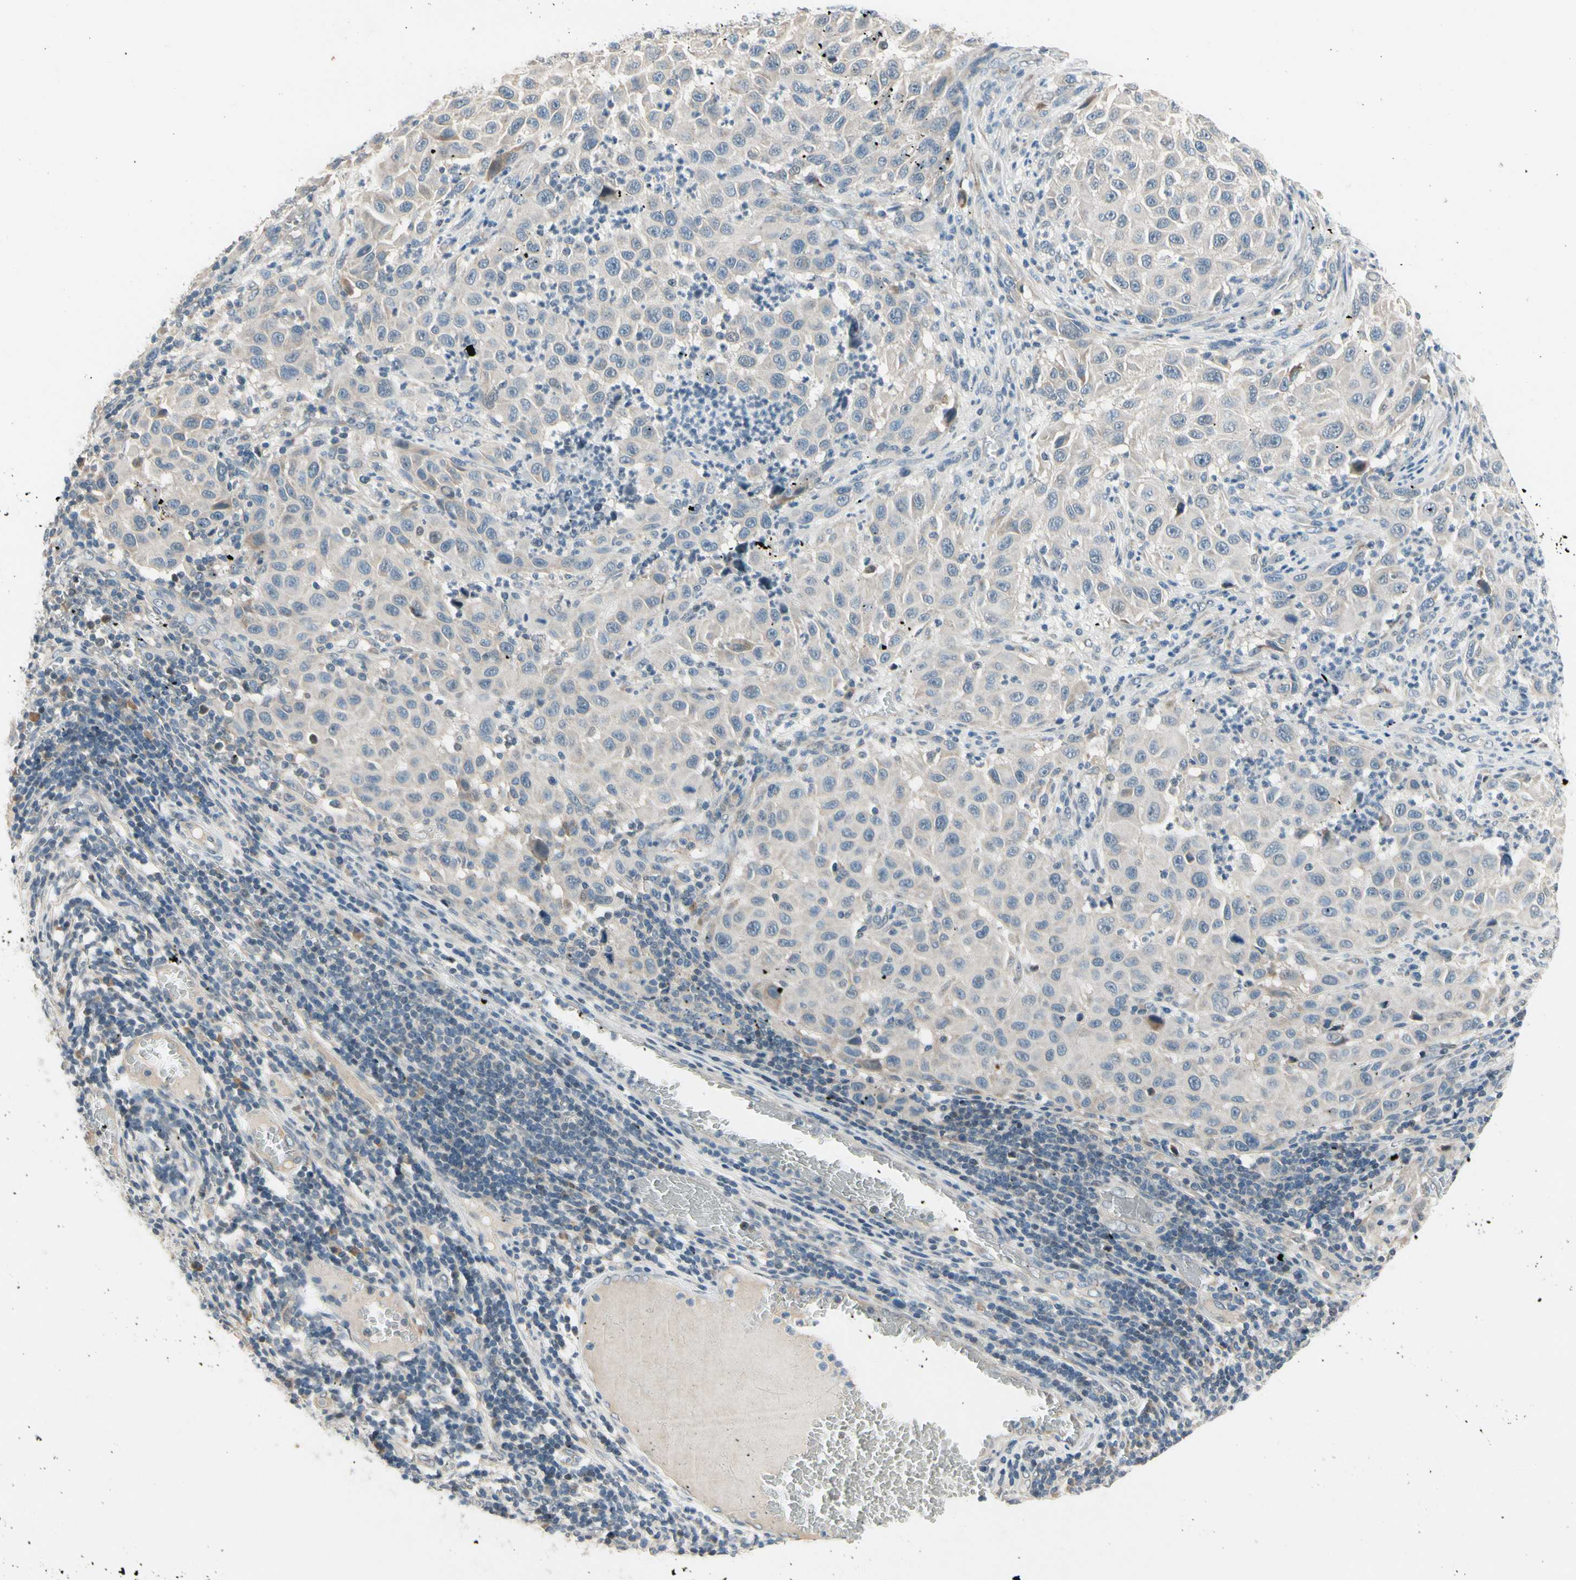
{"staining": {"intensity": "negative", "quantity": "none", "location": "none"}, "tissue": "melanoma", "cell_type": "Tumor cells", "image_type": "cancer", "snomed": [{"axis": "morphology", "description": "Malignant melanoma, Metastatic site"}, {"axis": "topography", "description": "Lymph node"}], "caption": "IHC of human melanoma demonstrates no positivity in tumor cells. The staining was performed using DAB (3,3'-diaminobenzidine) to visualize the protein expression in brown, while the nuclei were stained in blue with hematoxylin (Magnification: 20x).", "gene": "PIP5K1B", "patient": {"sex": "male", "age": 61}}